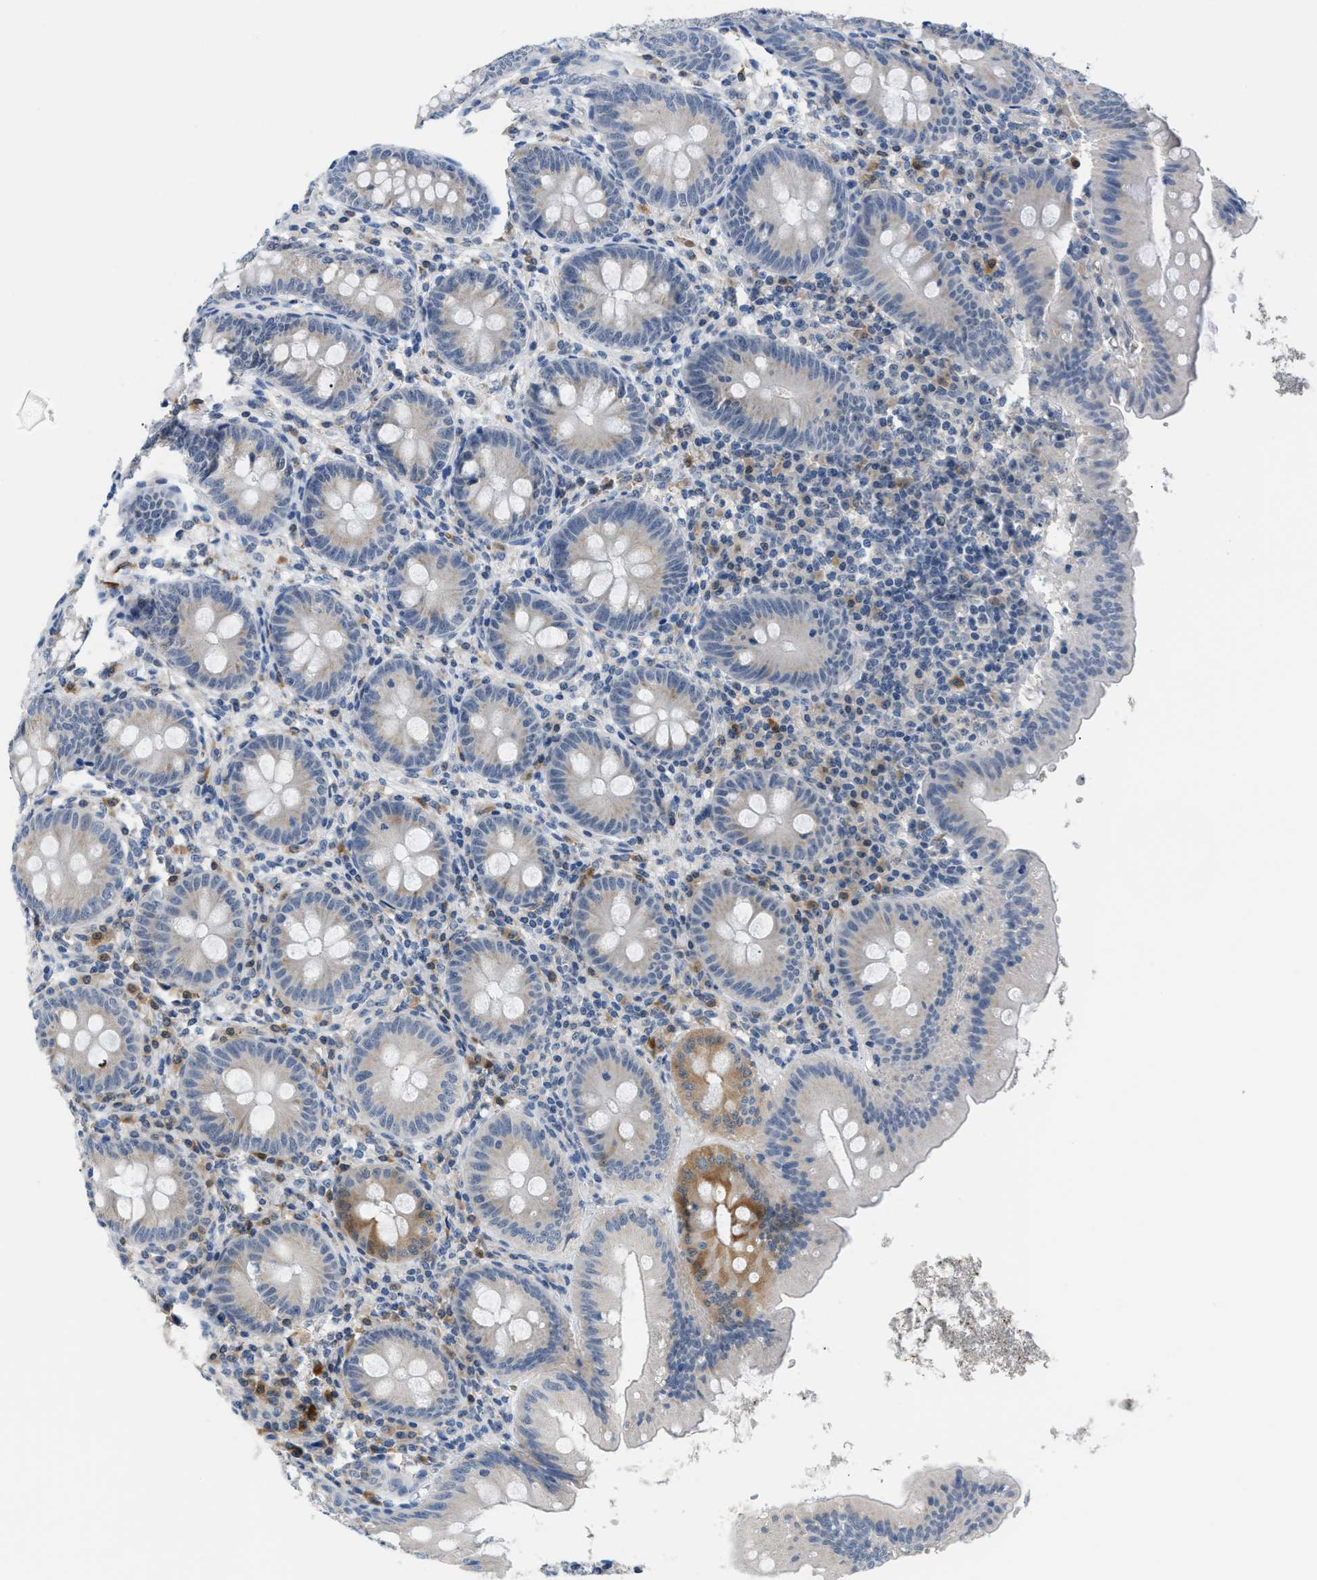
{"staining": {"intensity": "moderate", "quantity": "<25%", "location": "cytoplasmic/membranous"}, "tissue": "appendix", "cell_type": "Glandular cells", "image_type": "normal", "snomed": [{"axis": "morphology", "description": "Normal tissue, NOS"}, {"axis": "topography", "description": "Appendix"}], "caption": "The micrograph reveals staining of unremarkable appendix, revealing moderate cytoplasmic/membranous protein expression (brown color) within glandular cells.", "gene": "PSAT1", "patient": {"sex": "male", "age": 56}}